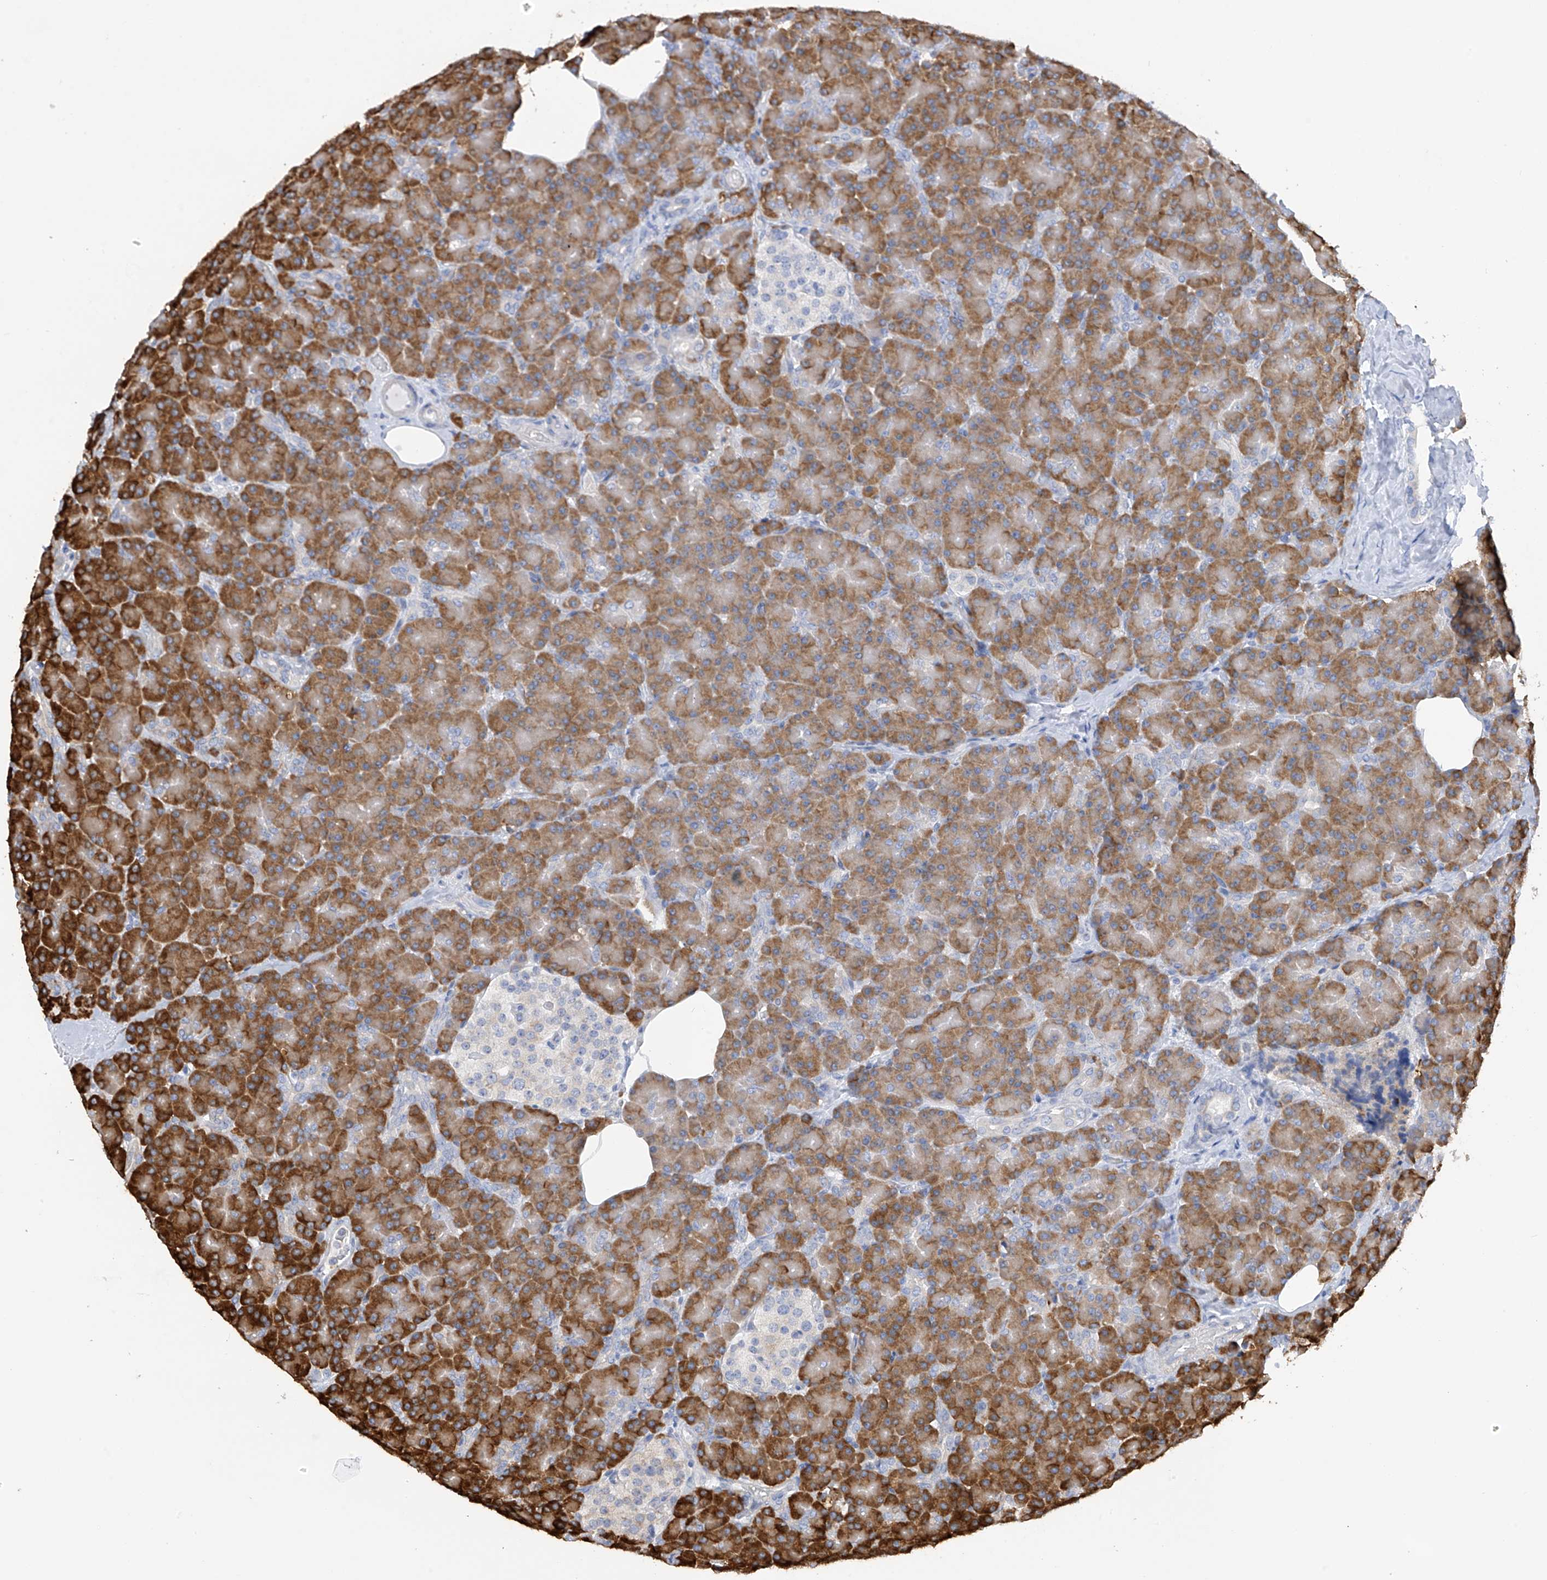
{"staining": {"intensity": "moderate", "quantity": ">75%", "location": "cytoplasmic/membranous"}, "tissue": "pancreas", "cell_type": "Exocrine glandular cells", "image_type": "normal", "snomed": [{"axis": "morphology", "description": "Normal tissue, NOS"}, {"axis": "topography", "description": "Pancreas"}], "caption": "This micrograph shows immunohistochemistry (IHC) staining of unremarkable human pancreas, with medium moderate cytoplasmic/membranous positivity in about >75% of exocrine glandular cells.", "gene": "REC8", "patient": {"sex": "female", "age": 43}}